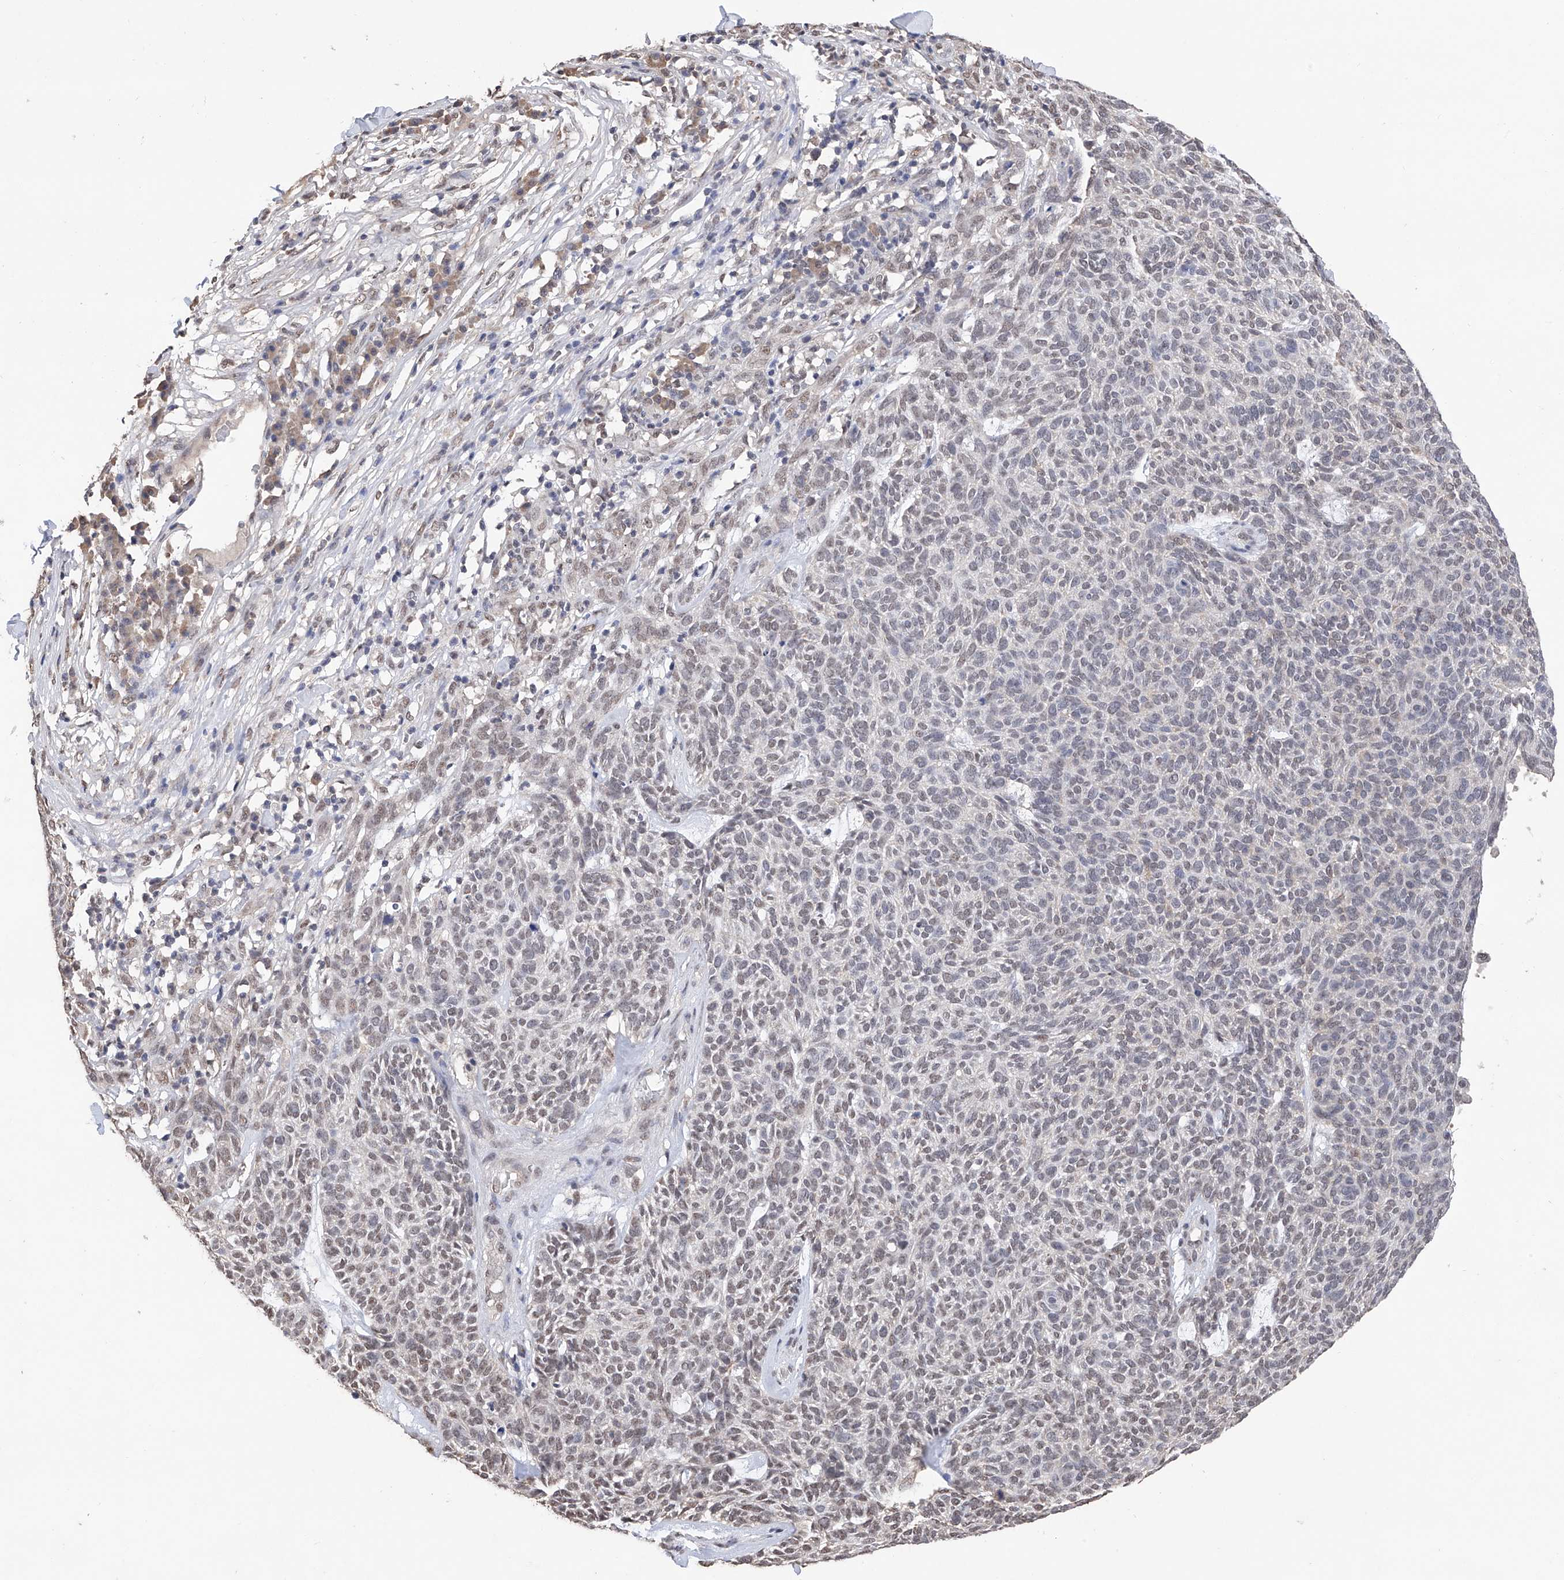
{"staining": {"intensity": "weak", "quantity": "25%-75%", "location": "nuclear"}, "tissue": "skin cancer", "cell_type": "Tumor cells", "image_type": "cancer", "snomed": [{"axis": "morphology", "description": "Squamous cell carcinoma, NOS"}, {"axis": "topography", "description": "Skin"}], "caption": "Immunohistochemistry (DAB) staining of human skin cancer (squamous cell carcinoma) demonstrates weak nuclear protein staining in approximately 25%-75% of tumor cells. The staining is performed using DAB (3,3'-diaminobenzidine) brown chromogen to label protein expression. The nuclei are counter-stained blue using hematoxylin.", "gene": "DMAP1", "patient": {"sex": "female", "age": 90}}